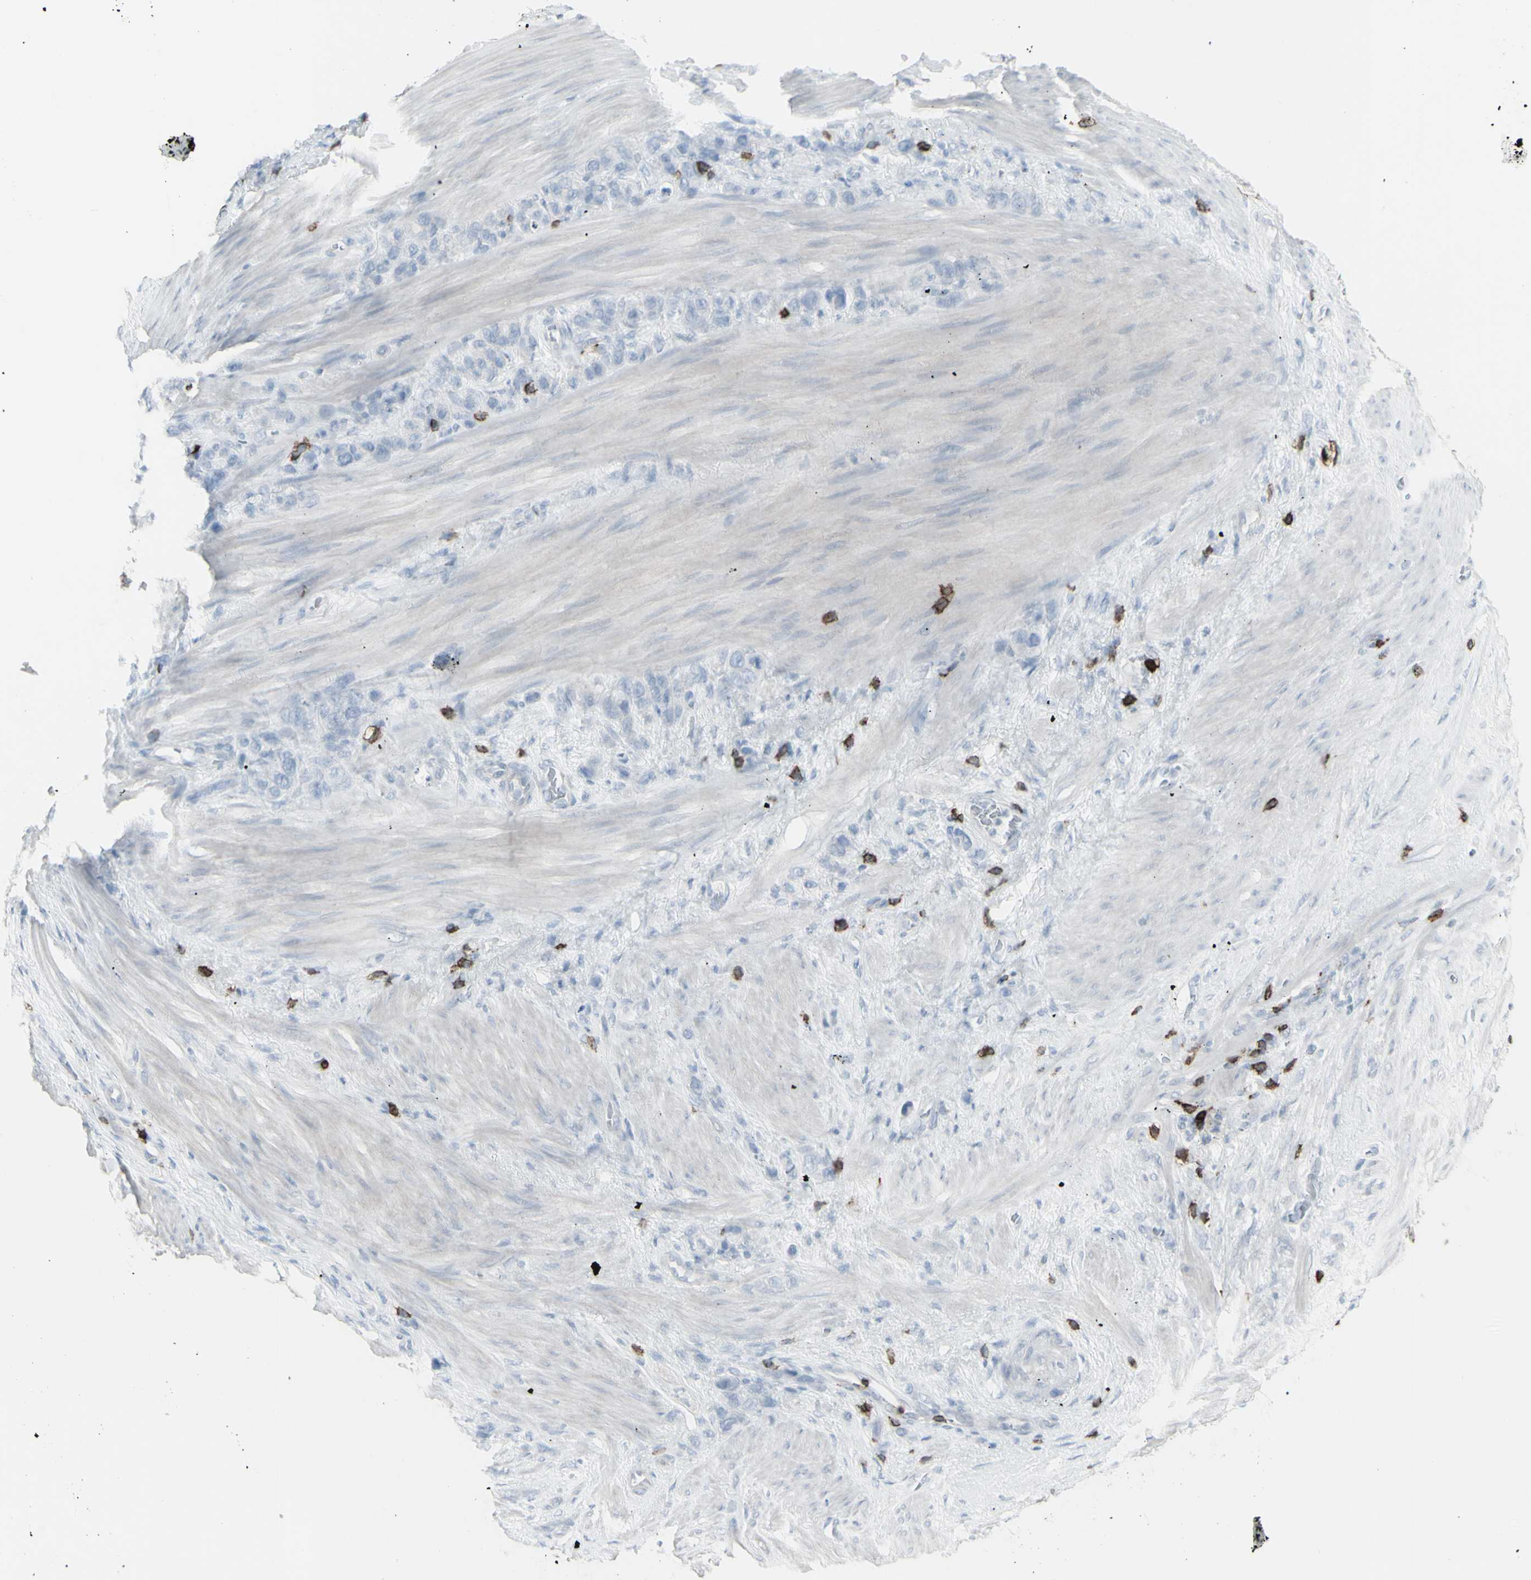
{"staining": {"intensity": "negative", "quantity": "none", "location": "none"}, "tissue": "stomach cancer", "cell_type": "Tumor cells", "image_type": "cancer", "snomed": [{"axis": "morphology", "description": "Adenocarcinoma, NOS"}, {"axis": "morphology", "description": "Adenocarcinoma, High grade"}, {"axis": "topography", "description": "Stomach, upper"}, {"axis": "topography", "description": "Stomach, lower"}], "caption": "IHC photomicrograph of neoplastic tissue: human stomach cancer stained with DAB (3,3'-diaminobenzidine) reveals no significant protein expression in tumor cells.", "gene": "CD247", "patient": {"sex": "female", "age": 65}}